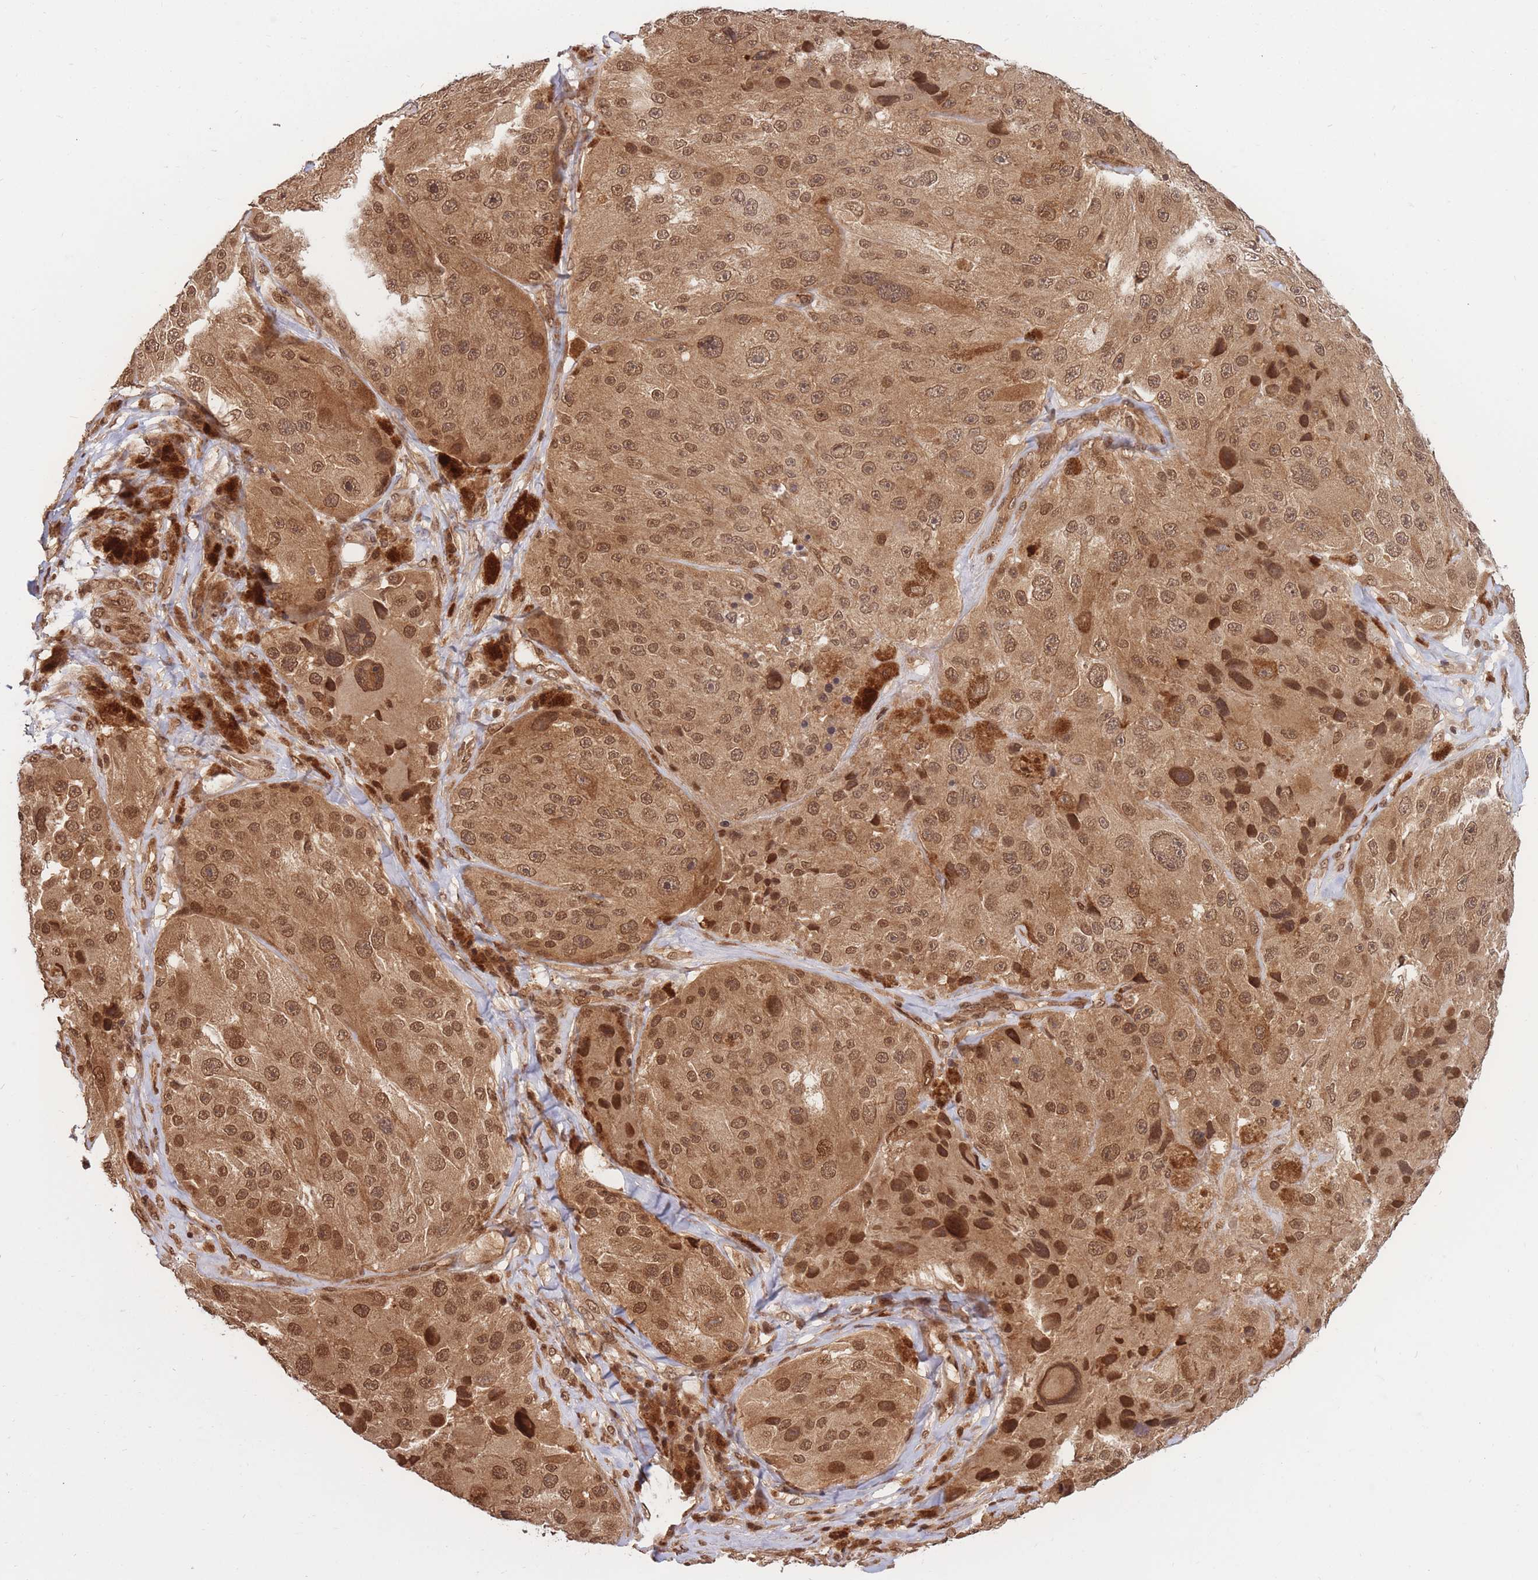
{"staining": {"intensity": "strong", "quantity": ">75%", "location": "cytoplasmic/membranous,nuclear"}, "tissue": "melanoma", "cell_type": "Tumor cells", "image_type": "cancer", "snomed": [{"axis": "morphology", "description": "Malignant melanoma, Metastatic site"}, {"axis": "topography", "description": "Lymph node"}], "caption": "Immunohistochemical staining of malignant melanoma (metastatic site) demonstrates high levels of strong cytoplasmic/membranous and nuclear protein staining in about >75% of tumor cells. The staining was performed using DAB (3,3'-diaminobenzidine) to visualize the protein expression in brown, while the nuclei were stained in blue with hematoxylin (Magnification: 20x).", "gene": "SRA1", "patient": {"sex": "male", "age": 62}}